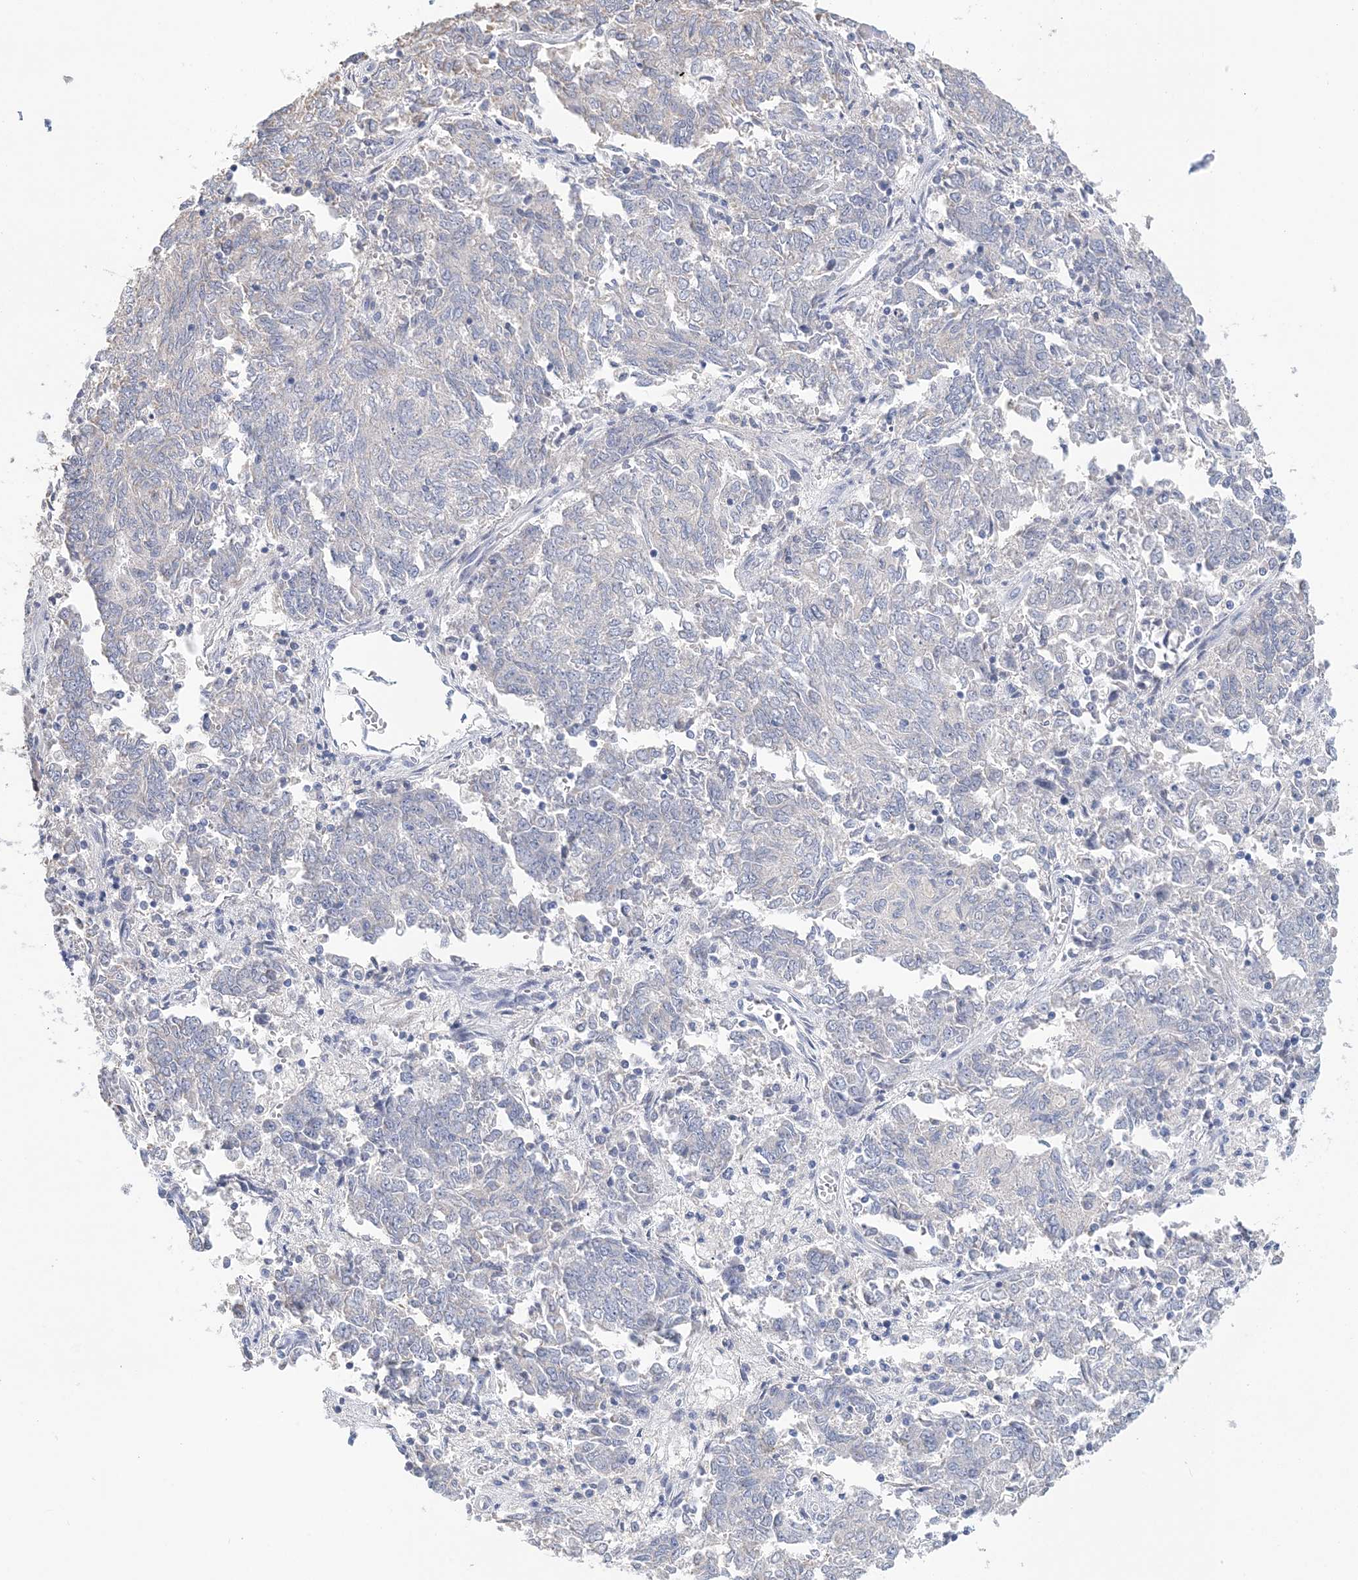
{"staining": {"intensity": "negative", "quantity": "none", "location": "none"}, "tissue": "endometrial cancer", "cell_type": "Tumor cells", "image_type": "cancer", "snomed": [{"axis": "morphology", "description": "Adenocarcinoma, NOS"}, {"axis": "topography", "description": "Endometrium"}], "caption": "The IHC histopathology image has no significant positivity in tumor cells of endometrial adenocarcinoma tissue. (DAB (3,3'-diaminobenzidine) immunohistochemistry (IHC), high magnification).", "gene": "LRRIQ4", "patient": {"sex": "female", "age": 80}}